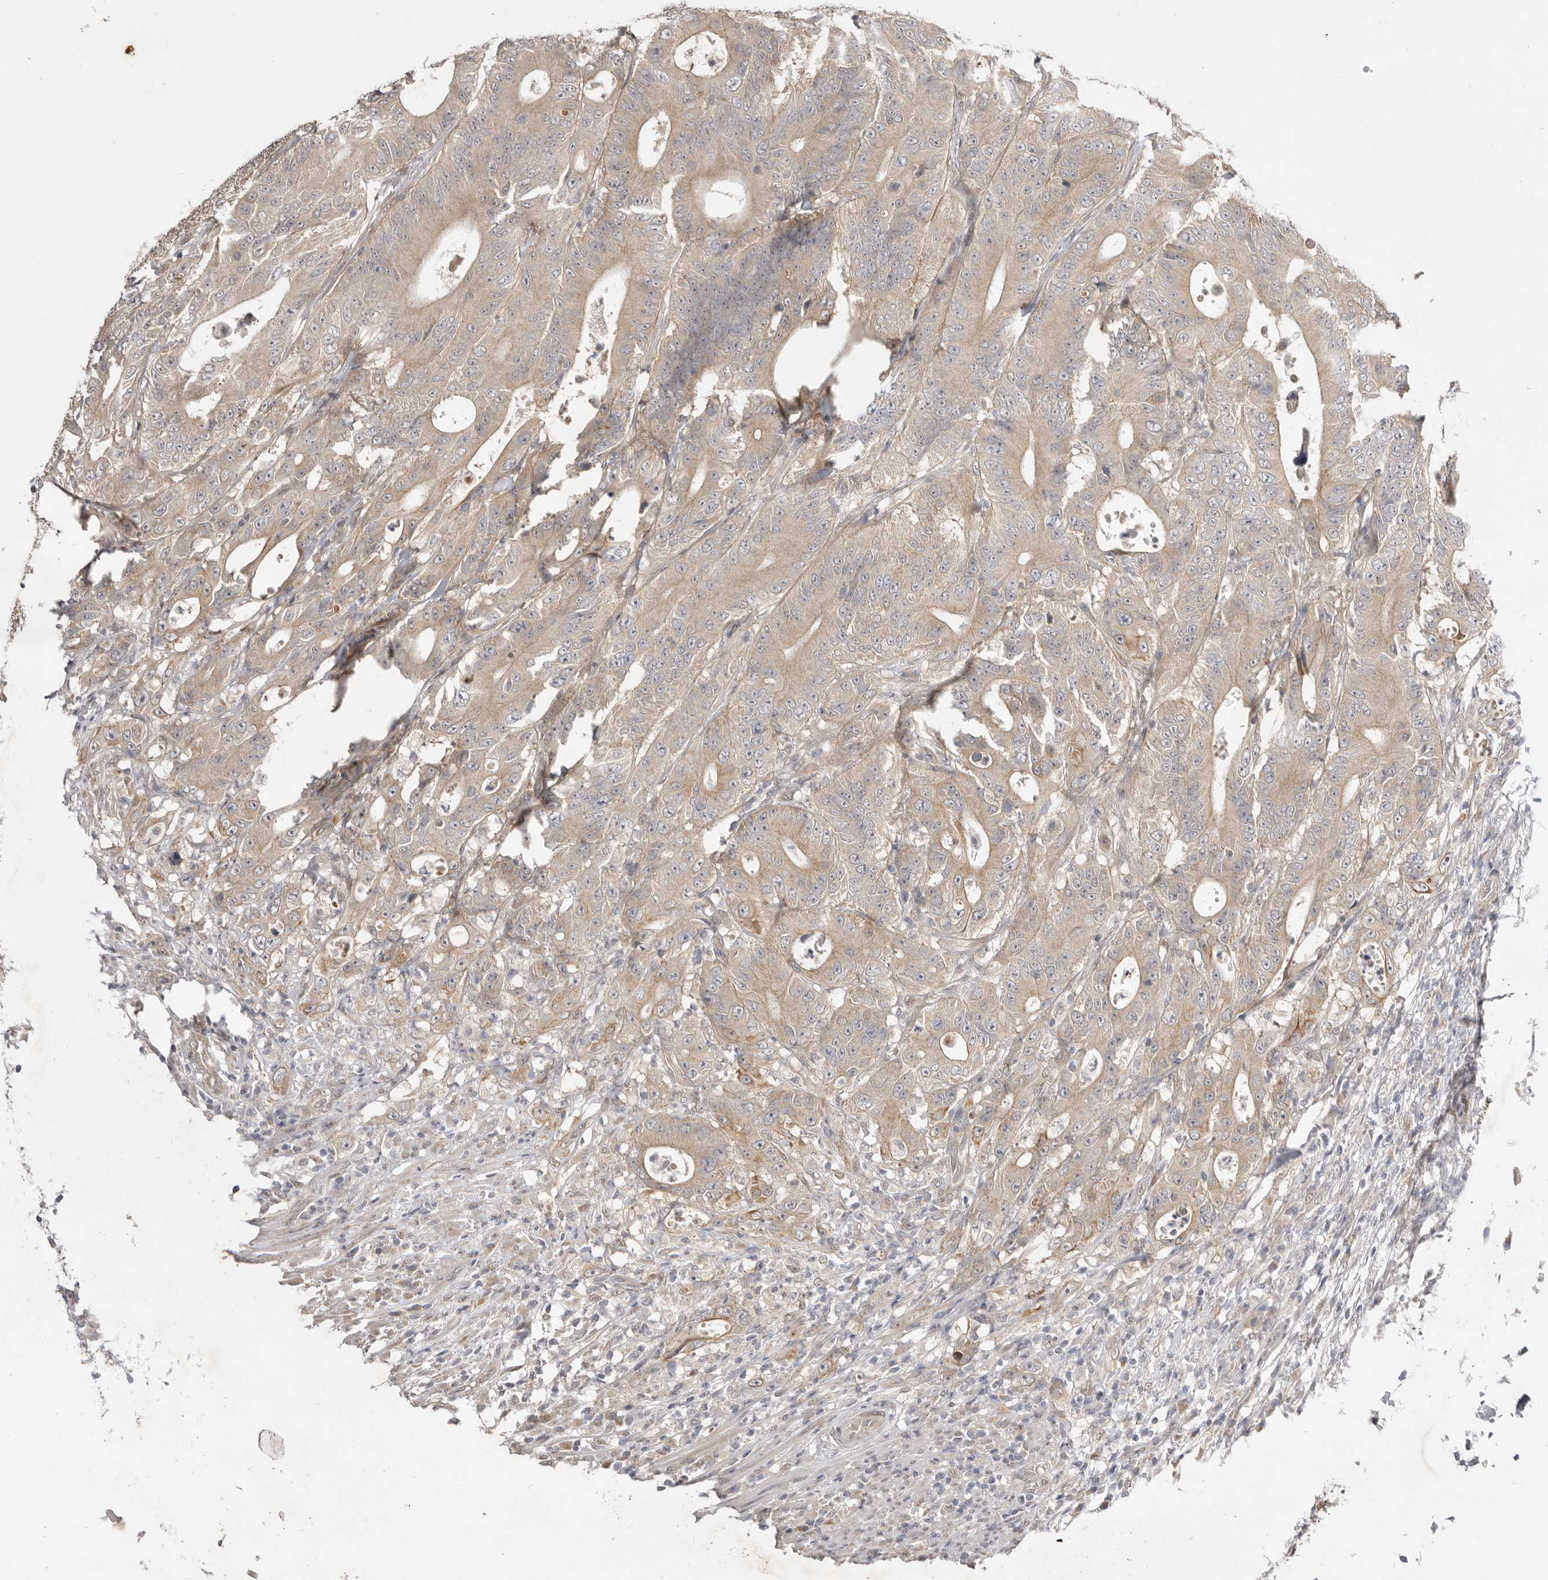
{"staining": {"intensity": "moderate", "quantity": ">75%", "location": "cytoplasmic/membranous"}, "tissue": "colorectal cancer", "cell_type": "Tumor cells", "image_type": "cancer", "snomed": [{"axis": "morphology", "description": "Adenocarcinoma, NOS"}, {"axis": "topography", "description": "Colon"}], "caption": "Tumor cells demonstrate moderate cytoplasmic/membranous expression in about >75% of cells in colorectal cancer.", "gene": "NSUN4", "patient": {"sex": "male", "age": 83}}